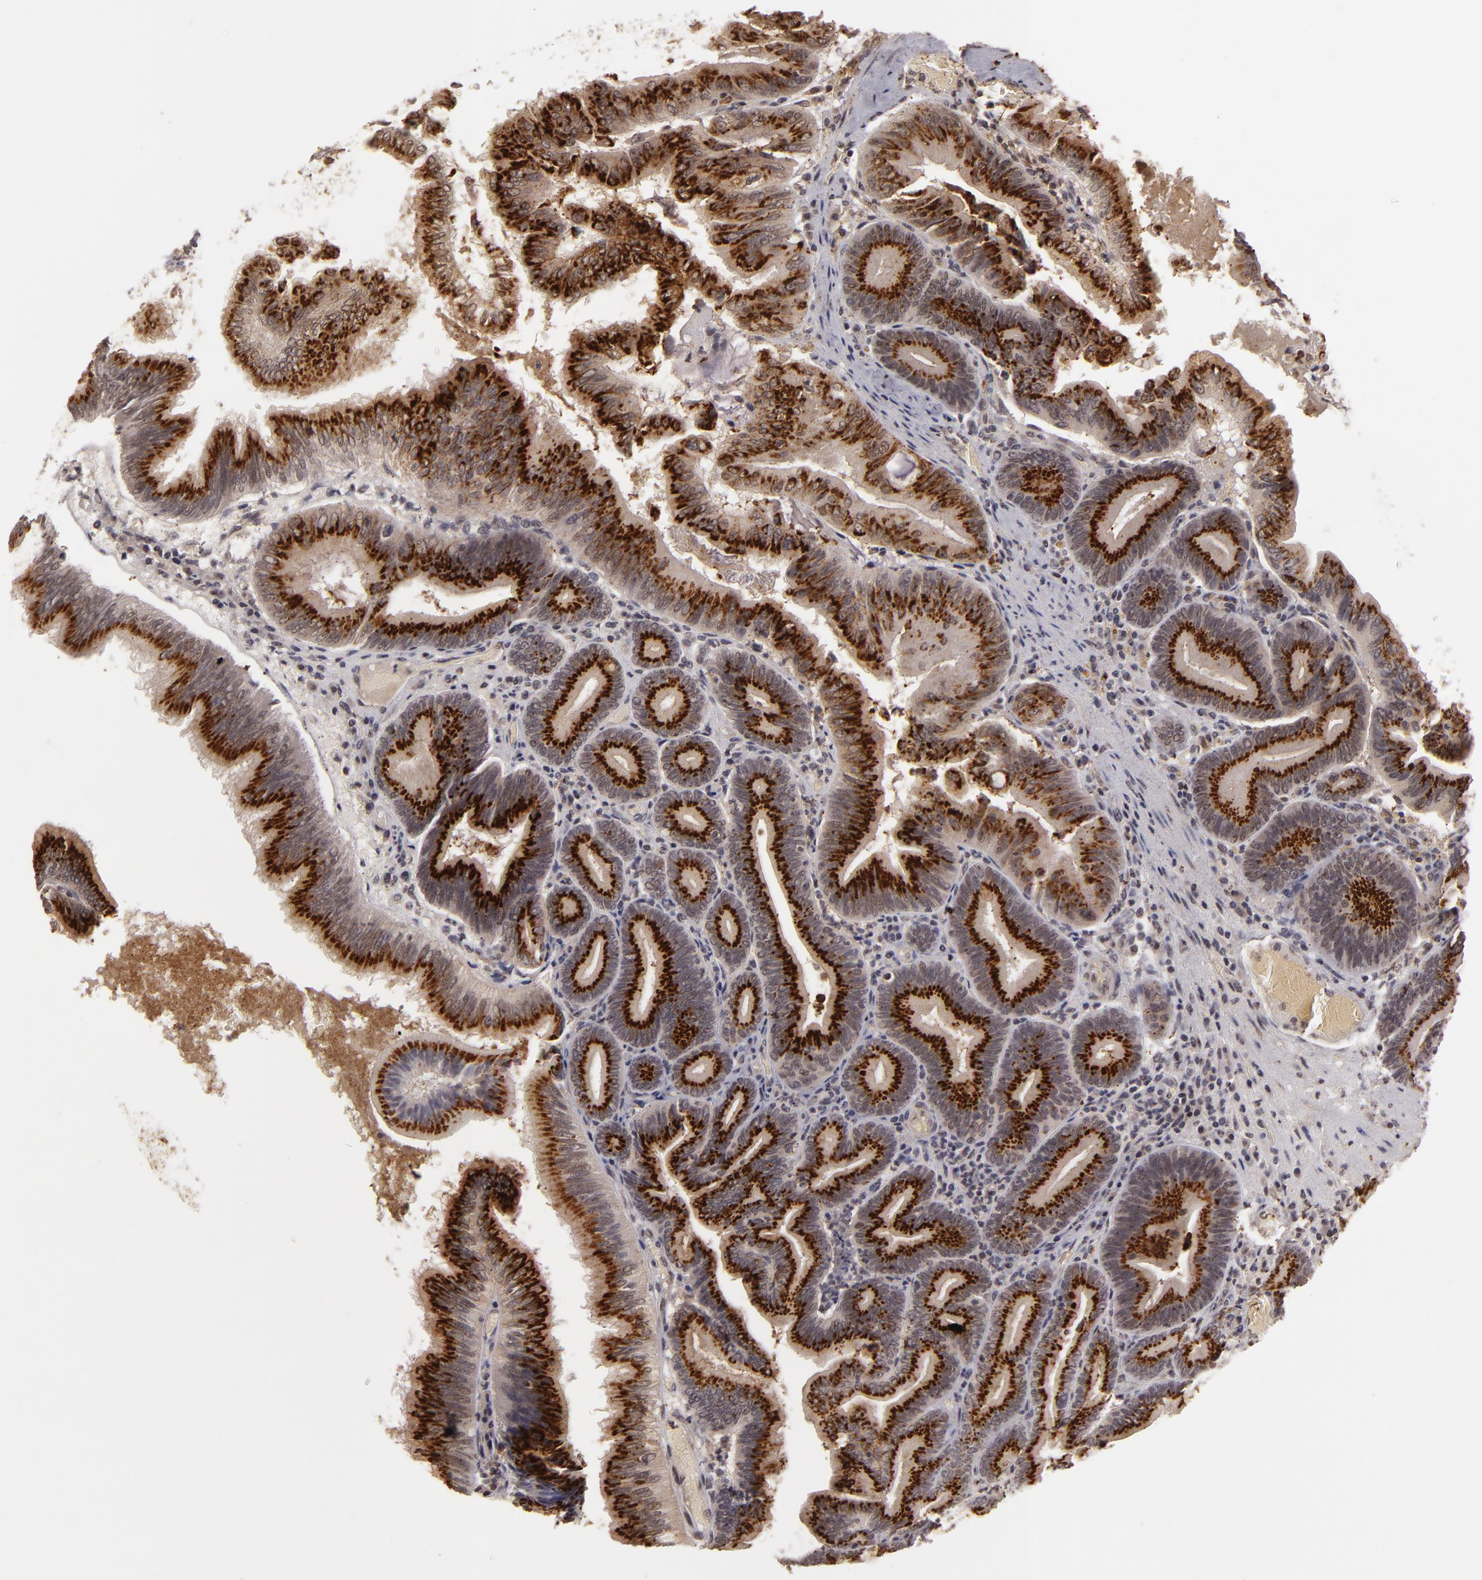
{"staining": {"intensity": "strong", "quantity": ">75%", "location": "cytoplasmic/membranous"}, "tissue": "pancreatic cancer", "cell_type": "Tumor cells", "image_type": "cancer", "snomed": [{"axis": "morphology", "description": "Adenocarcinoma, NOS"}, {"axis": "topography", "description": "Pancreas"}], "caption": "Immunohistochemical staining of human pancreatic cancer demonstrates strong cytoplasmic/membranous protein expression in about >75% of tumor cells.", "gene": "DFFA", "patient": {"sex": "male", "age": 82}}